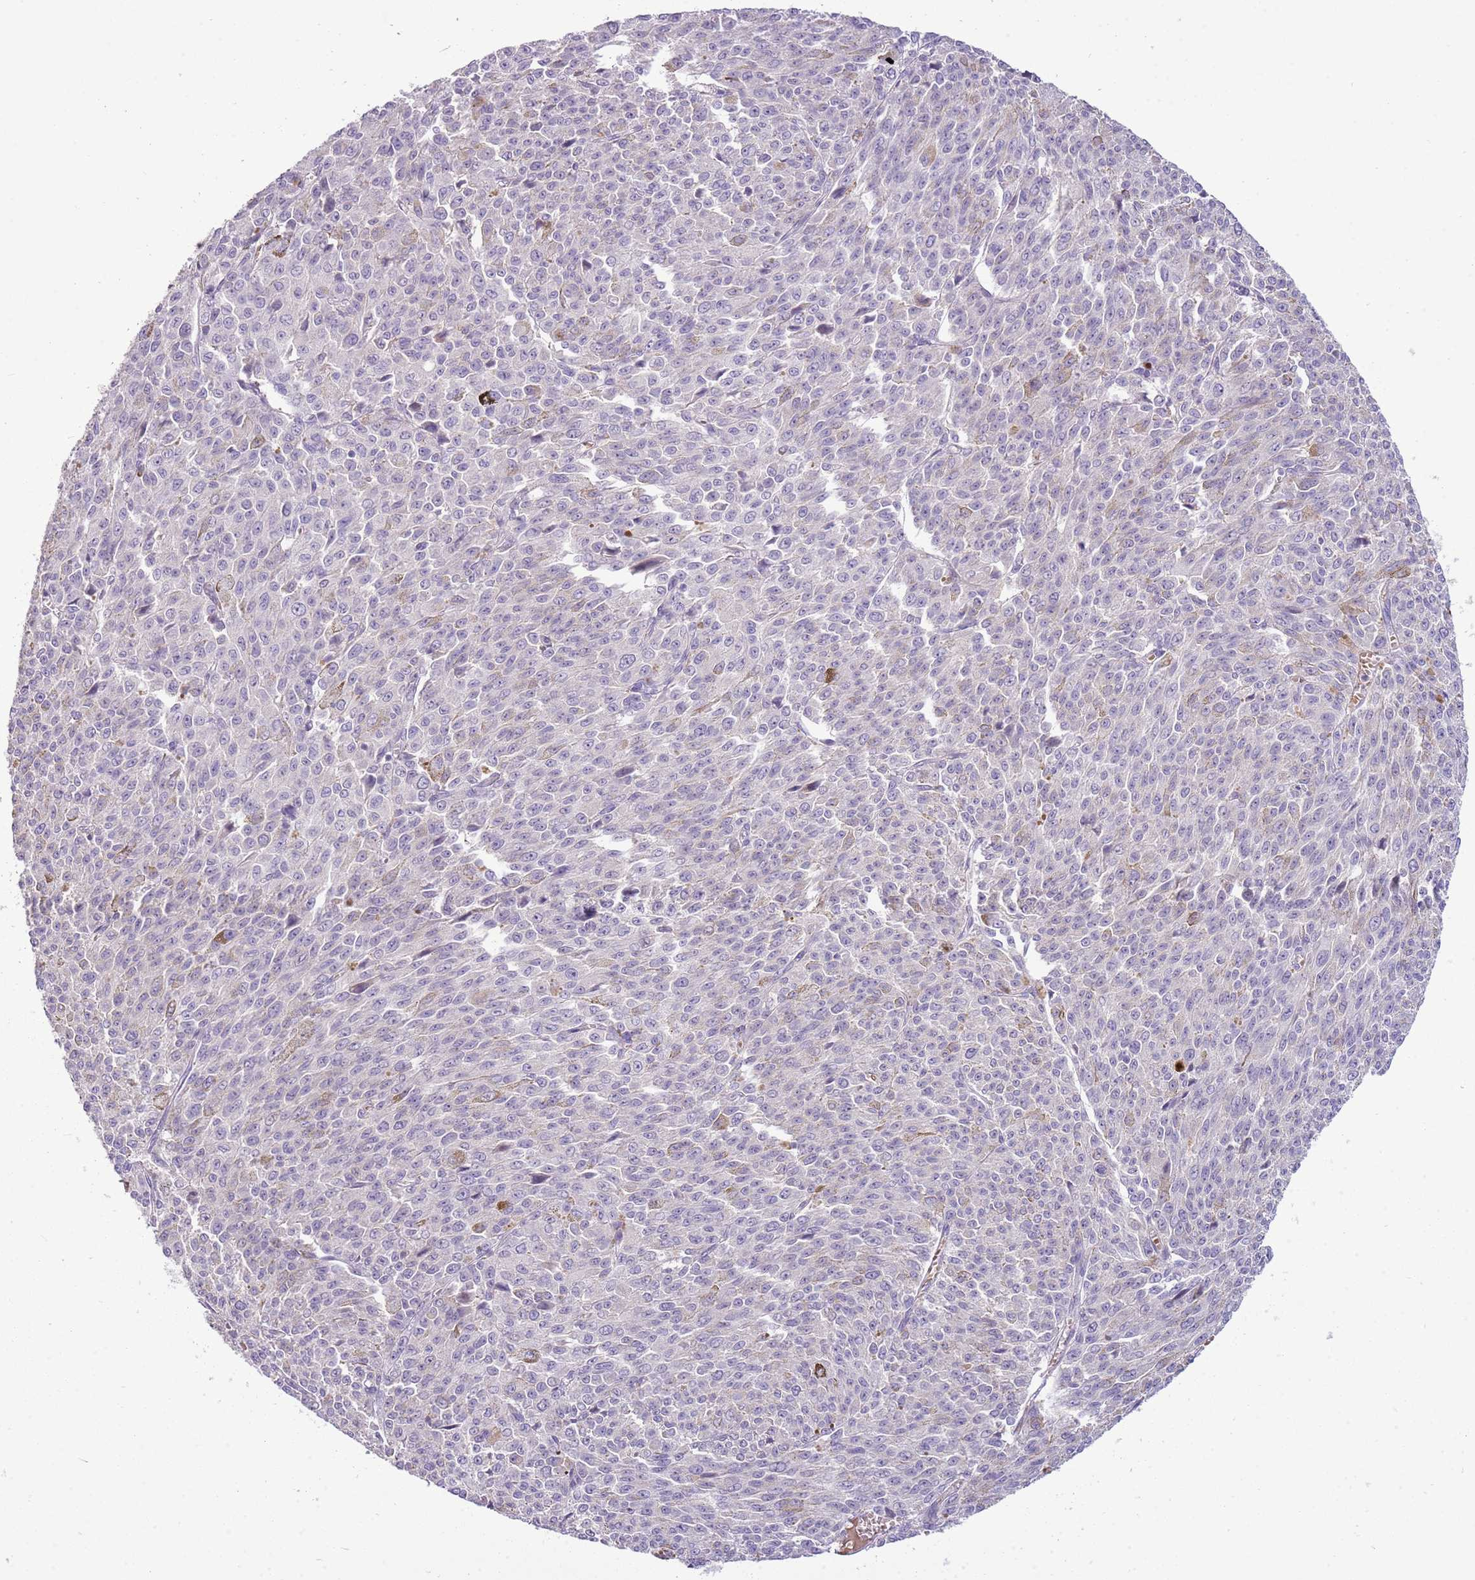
{"staining": {"intensity": "negative", "quantity": "none", "location": "none"}, "tissue": "melanoma", "cell_type": "Tumor cells", "image_type": "cancer", "snomed": [{"axis": "morphology", "description": "Malignant melanoma, NOS"}, {"axis": "topography", "description": "Skin"}], "caption": "Melanoma stained for a protein using immunohistochemistry exhibits no staining tumor cells.", "gene": "SCAMP5", "patient": {"sex": "female", "age": 52}}